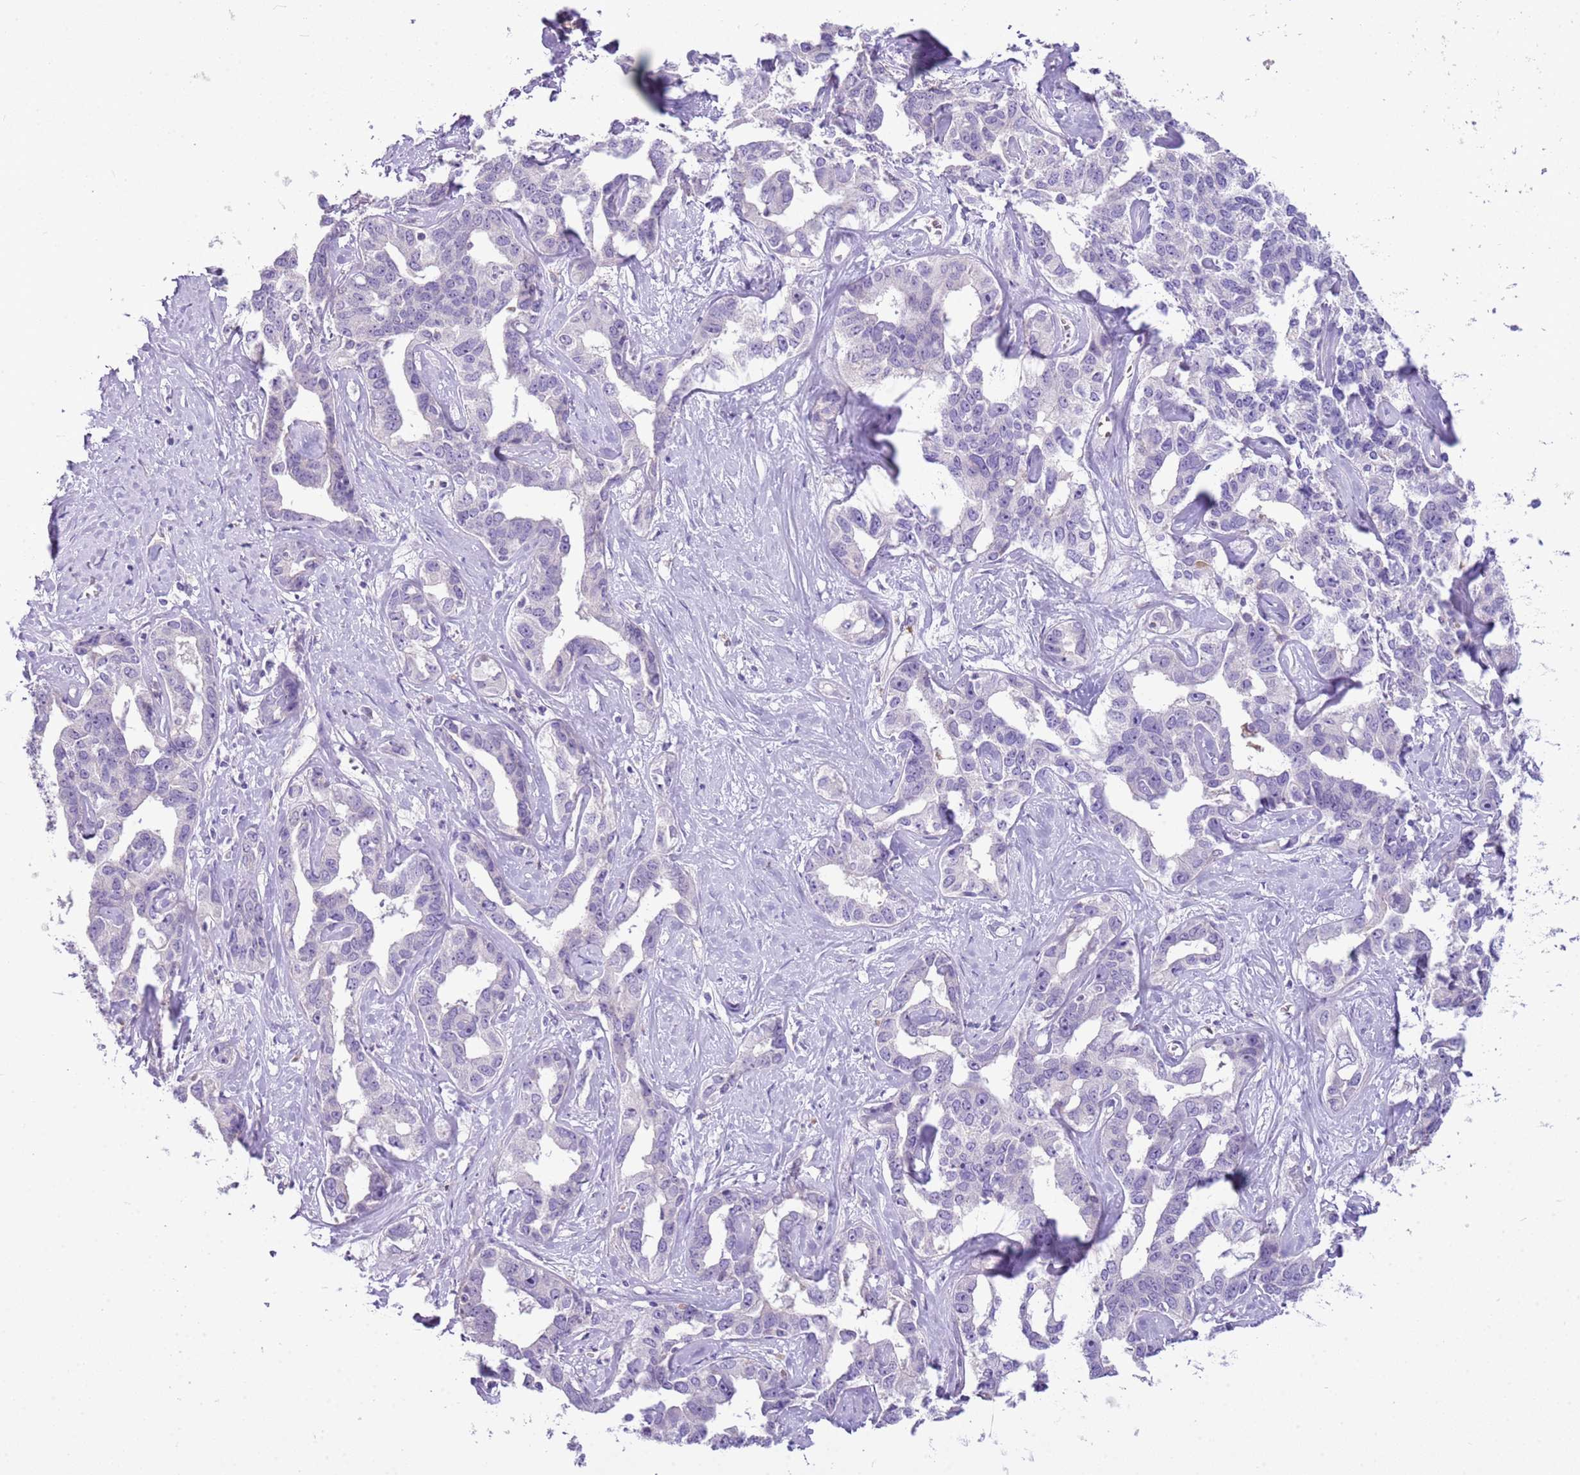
{"staining": {"intensity": "negative", "quantity": "none", "location": "none"}, "tissue": "liver cancer", "cell_type": "Tumor cells", "image_type": "cancer", "snomed": [{"axis": "morphology", "description": "Cholangiocarcinoma"}, {"axis": "topography", "description": "Liver"}], "caption": "A micrograph of cholangiocarcinoma (liver) stained for a protein shows no brown staining in tumor cells.", "gene": "SCAMP5", "patient": {"sex": "male", "age": 59}}